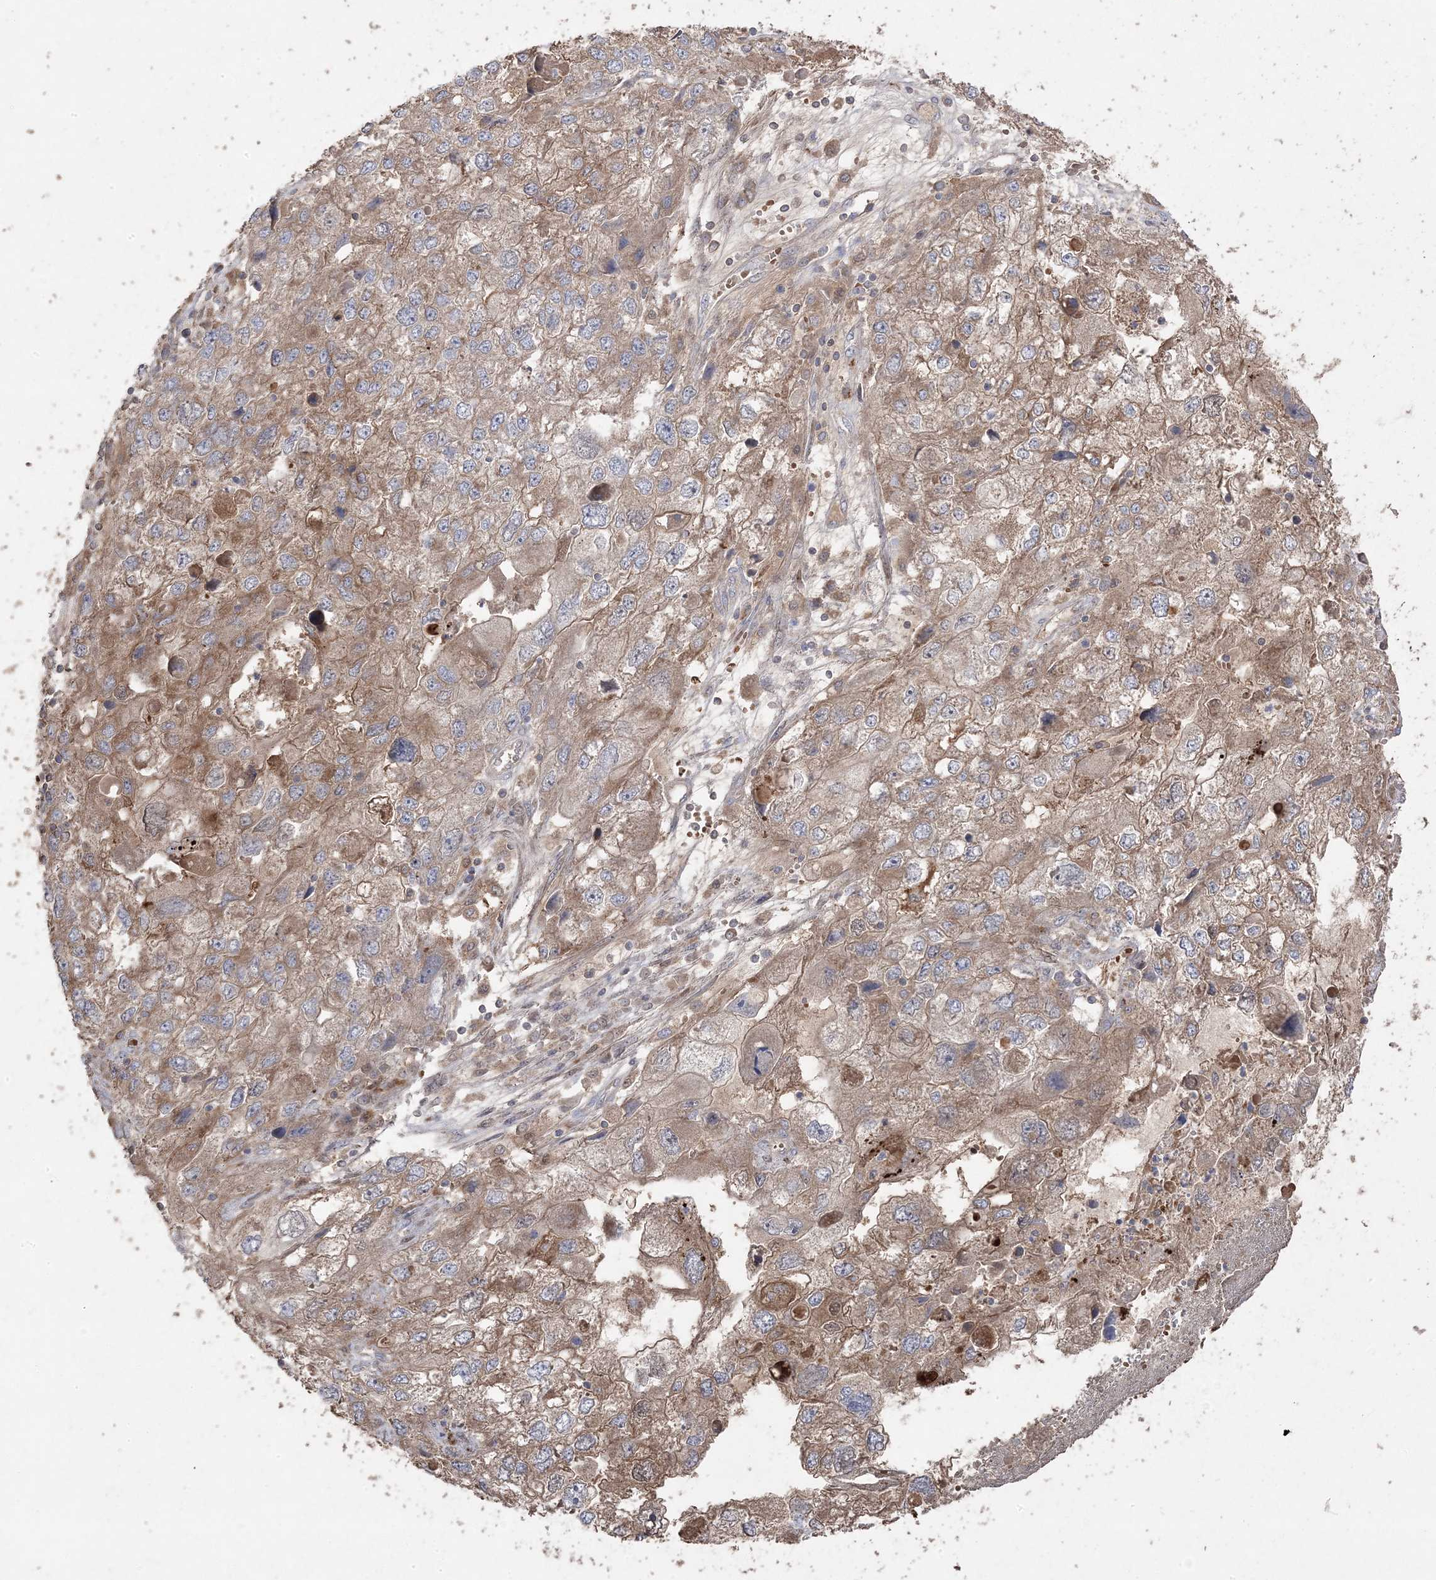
{"staining": {"intensity": "moderate", "quantity": ">75%", "location": "cytoplasmic/membranous"}, "tissue": "endometrial cancer", "cell_type": "Tumor cells", "image_type": "cancer", "snomed": [{"axis": "morphology", "description": "Adenocarcinoma, NOS"}, {"axis": "topography", "description": "Endometrium"}], "caption": "The micrograph displays staining of adenocarcinoma (endometrial), revealing moderate cytoplasmic/membranous protein expression (brown color) within tumor cells. Nuclei are stained in blue.", "gene": "PPOX", "patient": {"sex": "female", "age": 49}}